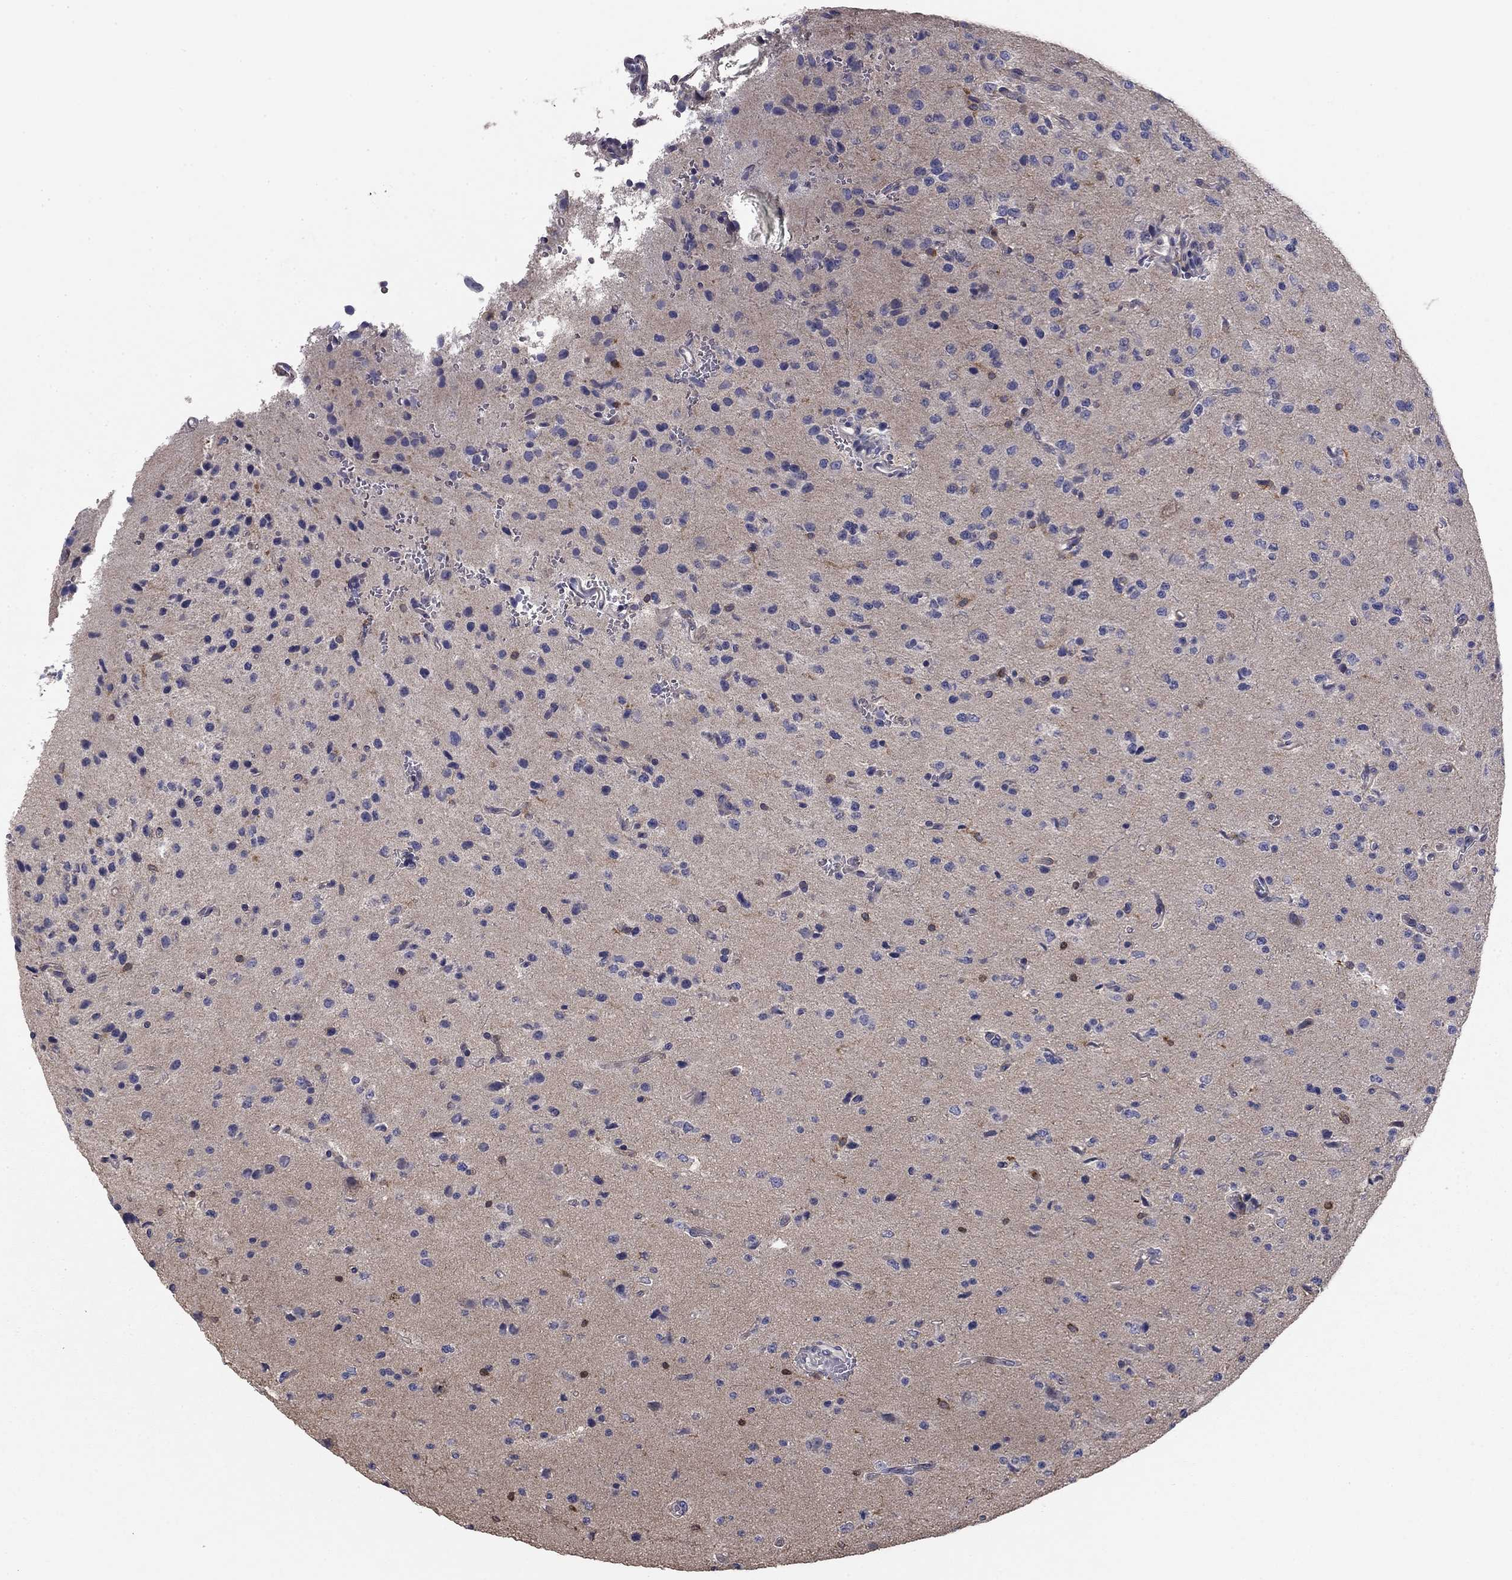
{"staining": {"intensity": "negative", "quantity": "none", "location": "none"}, "tissue": "glioma", "cell_type": "Tumor cells", "image_type": "cancer", "snomed": [{"axis": "morphology", "description": "Glioma, malignant, Low grade"}, {"axis": "topography", "description": "Brain"}], "caption": "Human malignant glioma (low-grade) stained for a protein using immunohistochemistry (IHC) shows no positivity in tumor cells.", "gene": "PLCB2", "patient": {"sex": "male", "age": 41}}